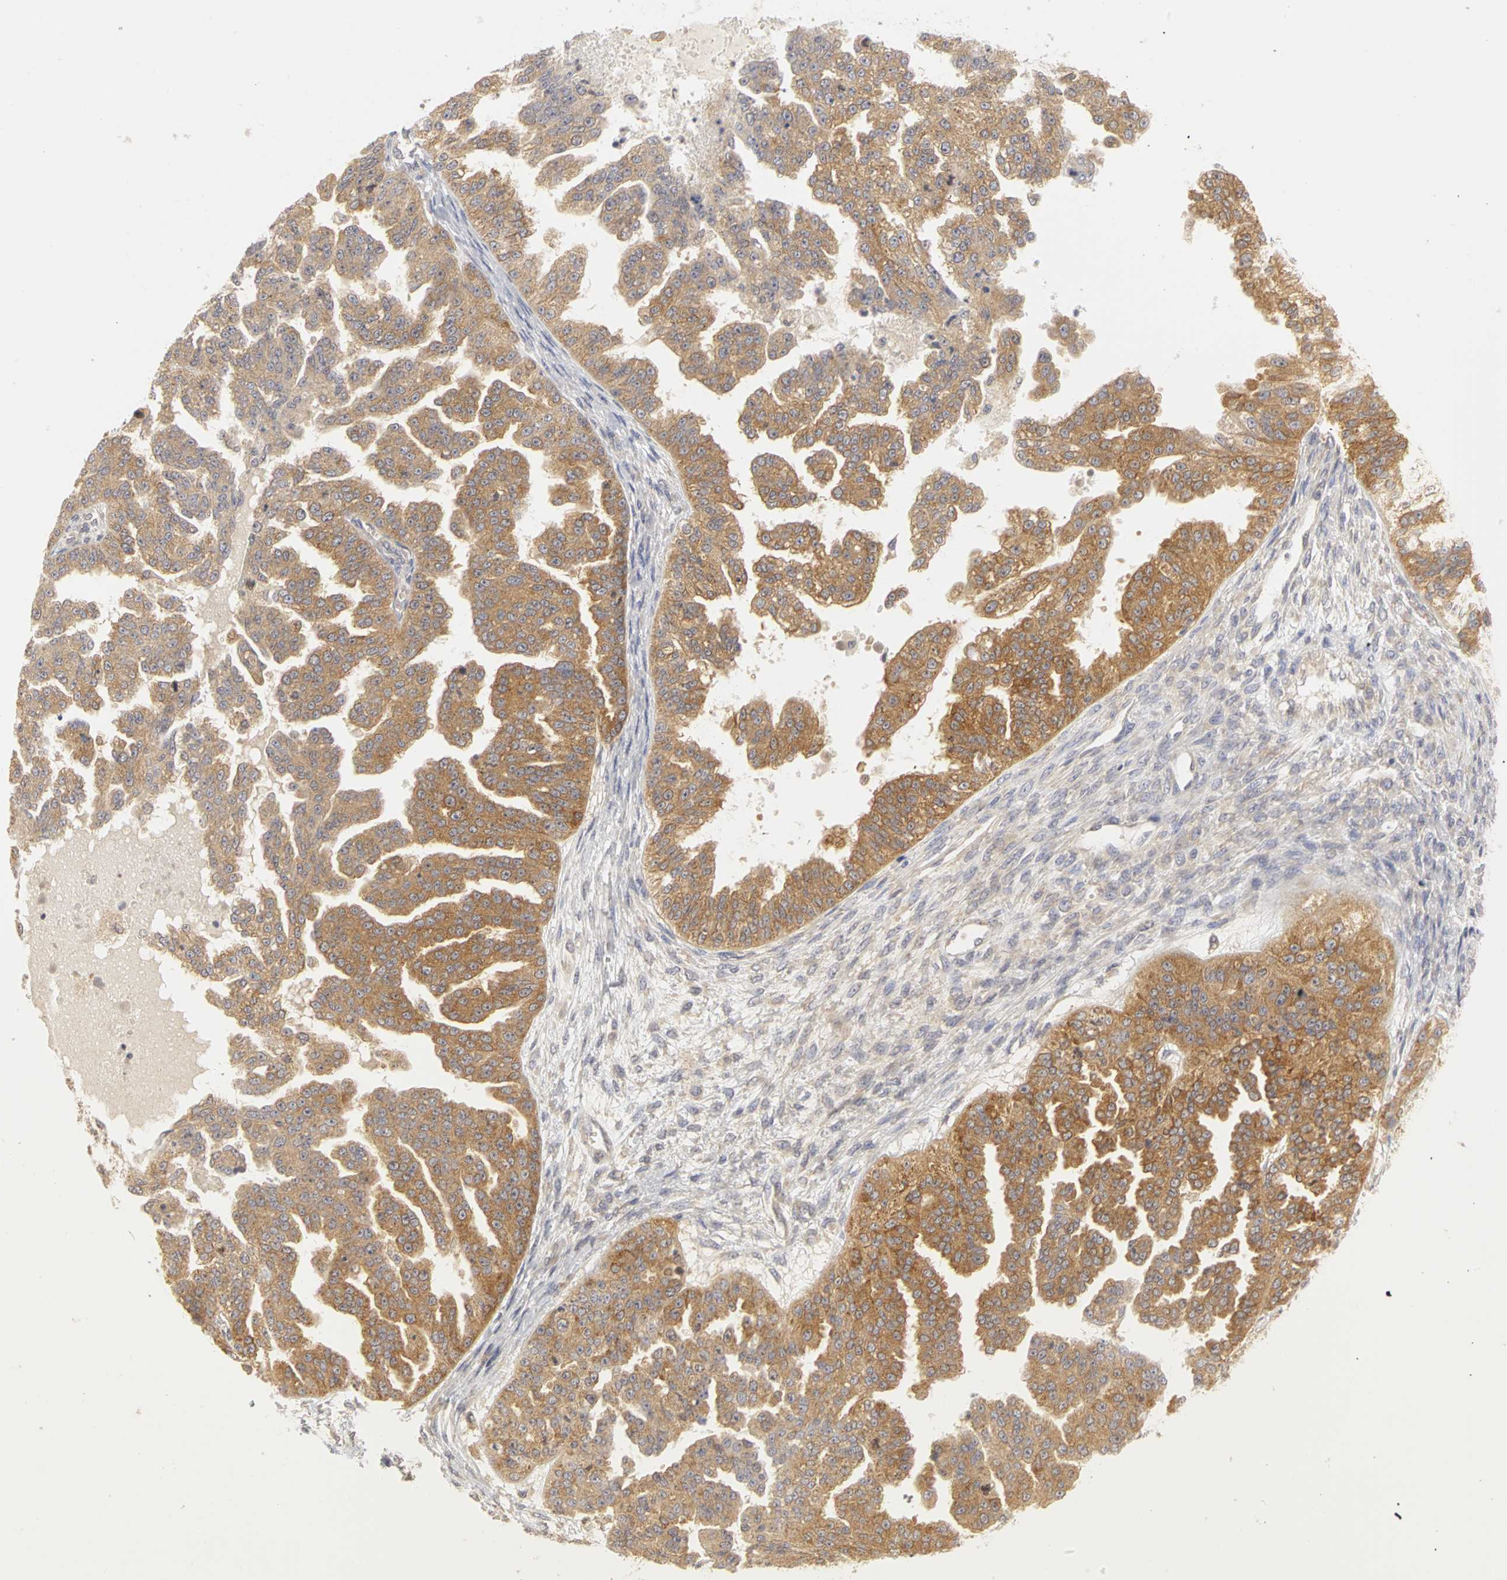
{"staining": {"intensity": "moderate", "quantity": ">75%", "location": "cytoplasmic/membranous"}, "tissue": "ovarian cancer", "cell_type": "Tumor cells", "image_type": "cancer", "snomed": [{"axis": "morphology", "description": "Cystadenocarcinoma, serous, NOS"}, {"axis": "topography", "description": "Ovary"}], "caption": "This is a micrograph of immunohistochemistry (IHC) staining of serous cystadenocarcinoma (ovarian), which shows moderate expression in the cytoplasmic/membranous of tumor cells.", "gene": "IRAK1", "patient": {"sex": "female", "age": 58}}